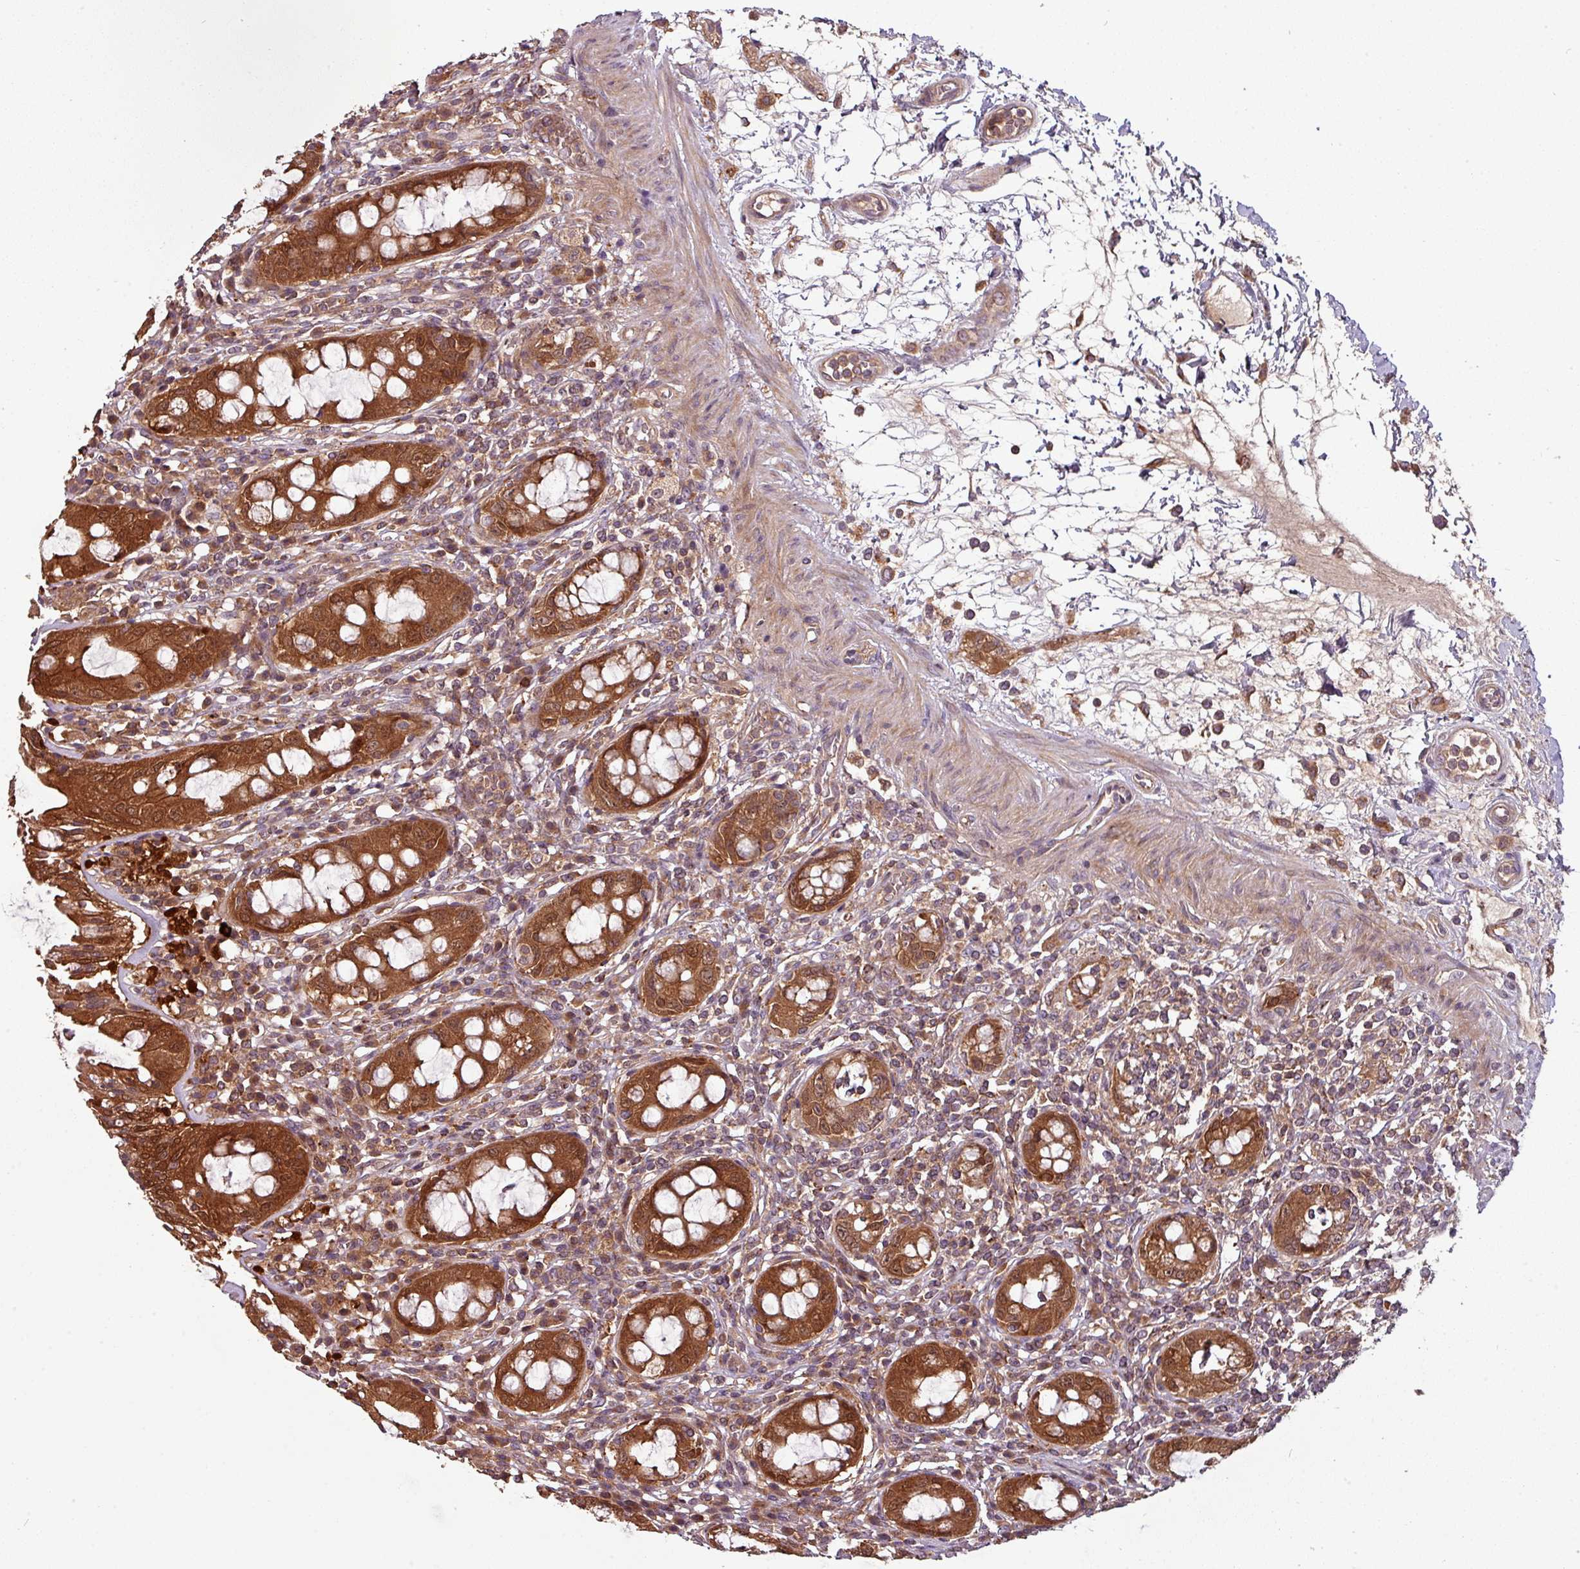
{"staining": {"intensity": "strong", "quantity": ">75%", "location": "cytoplasmic/membranous,nuclear"}, "tissue": "rectum", "cell_type": "Glandular cells", "image_type": "normal", "snomed": [{"axis": "morphology", "description": "Normal tissue, NOS"}, {"axis": "topography", "description": "Rectum"}], "caption": "Protein staining of normal rectum demonstrates strong cytoplasmic/membranous,nuclear staining in approximately >75% of glandular cells.", "gene": "GSKIP", "patient": {"sex": "female", "age": 57}}